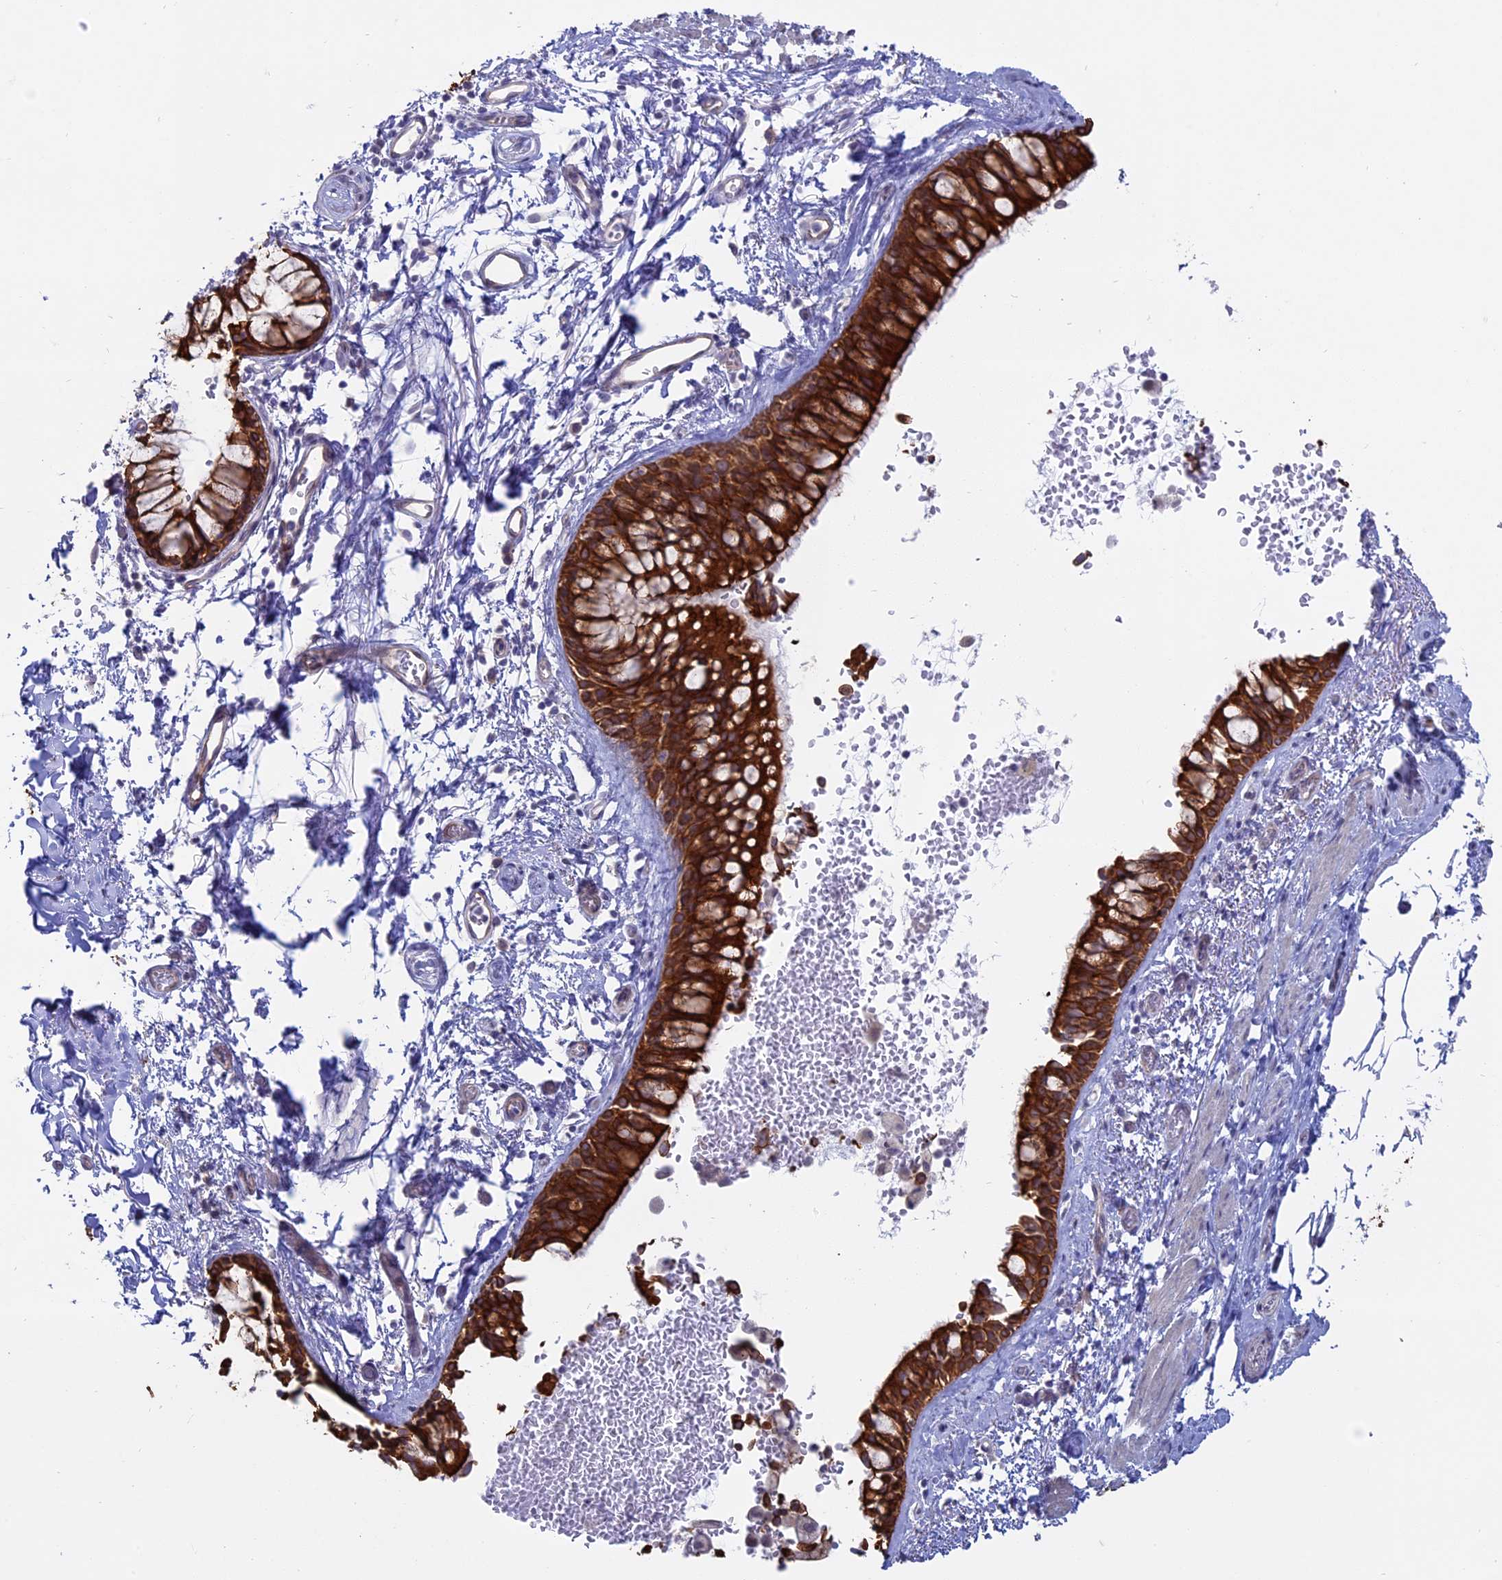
{"staining": {"intensity": "strong", "quantity": ">75%", "location": "cytoplasmic/membranous"}, "tissue": "bronchus", "cell_type": "Respiratory epithelial cells", "image_type": "normal", "snomed": [{"axis": "morphology", "description": "Normal tissue, NOS"}, {"axis": "morphology", "description": "Inflammation, NOS"}, {"axis": "topography", "description": "Cartilage tissue"}, {"axis": "topography", "description": "Bronchus"}, {"axis": "topography", "description": "Lung"}], "caption": "IHC photomicrograph of benign human bronchus stained for a protein (brown), which displays high levels of strong cytoplasmic/membranous staining in approximately >75% of respiratory epithelial cells.", "gene": "MYO5B", "patient": {"sex": "female", "age": 64}}